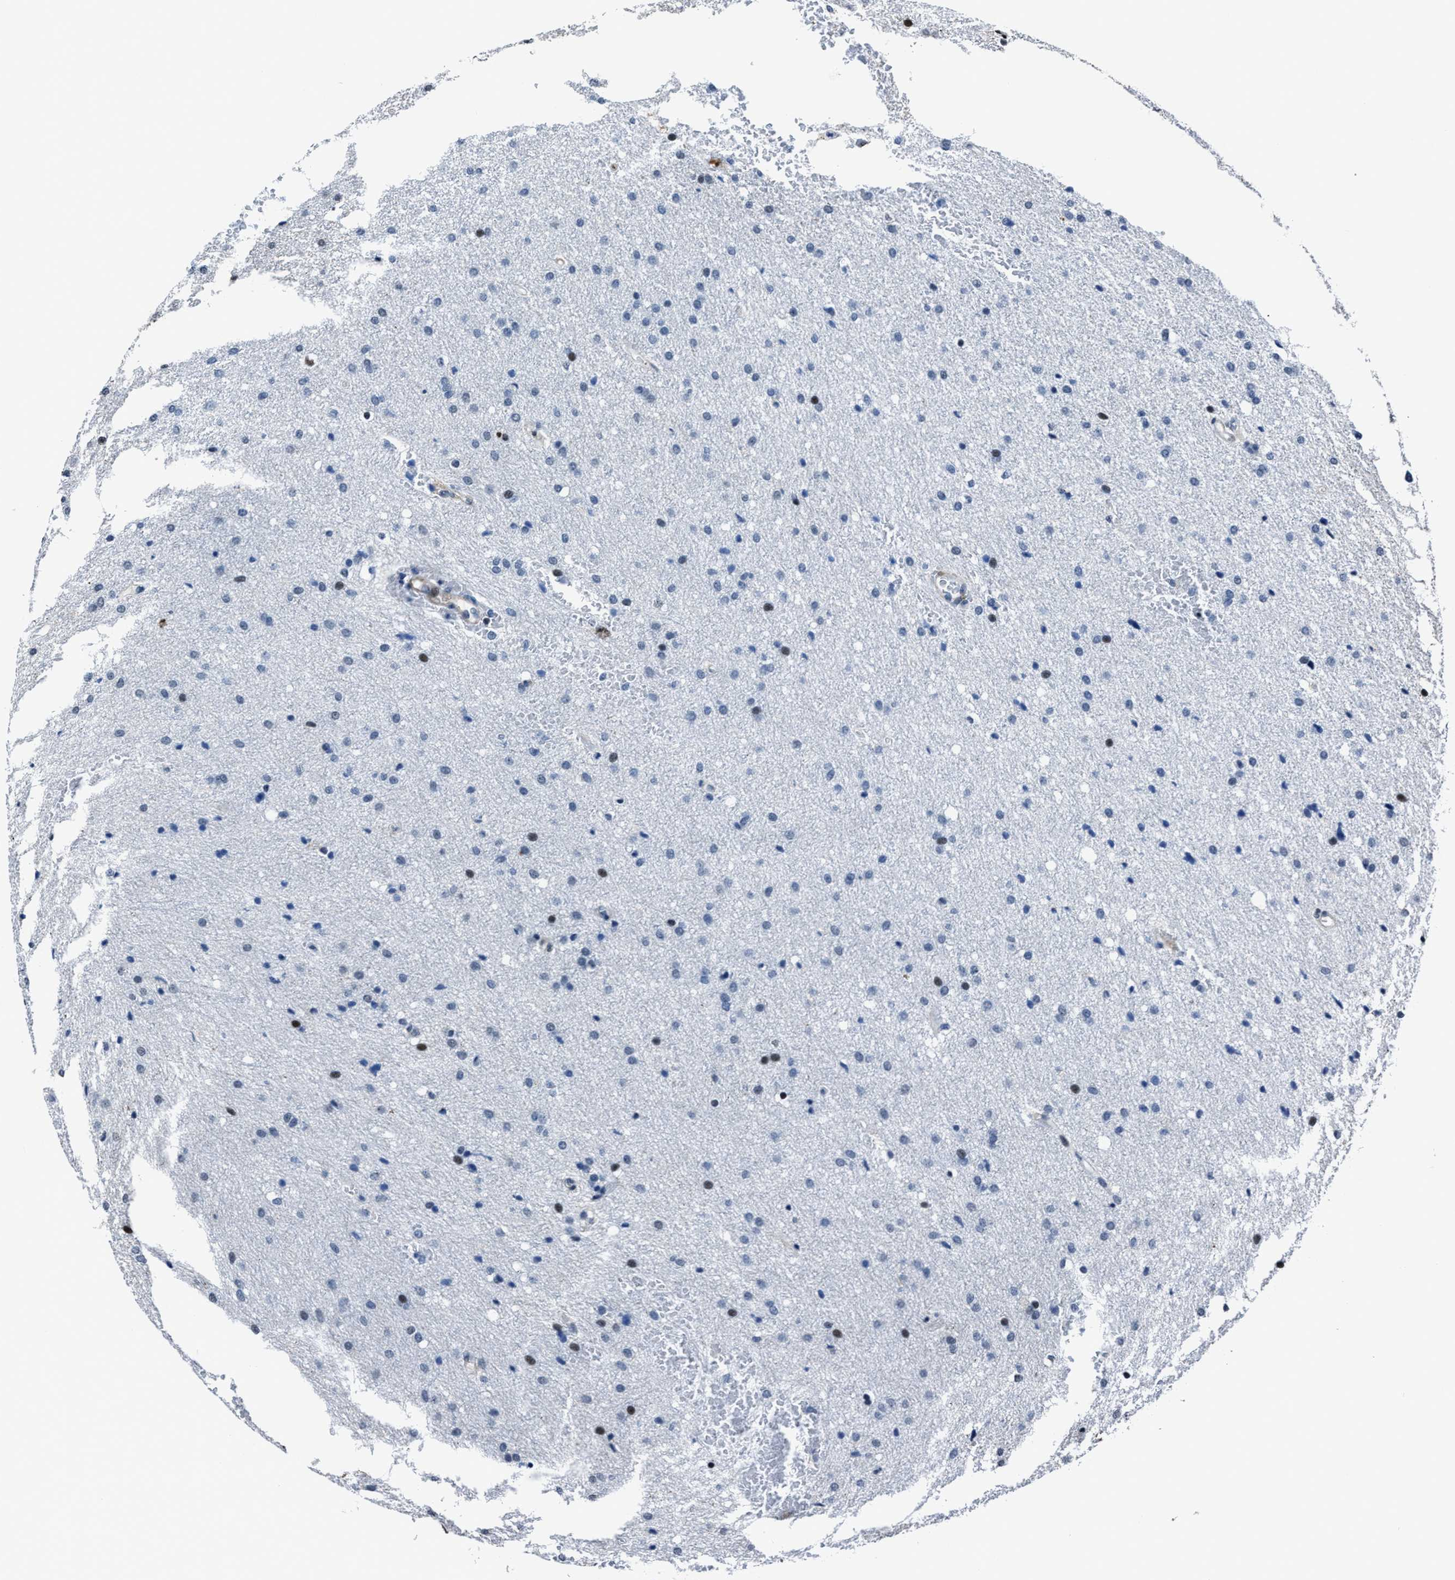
{"staining": {"intensity": "weak", "quantity": "<25%", "location": "nuclear"}, "tissue": "glioma", "cell_type": "Tumor cells", "image_type": "cancer", "snomed": [{"axis": "morphology", "description": "Glioma, malignant, Low grade"}, {"axis": "topography", "description": "Brain"}], "caption": "Protein analysis of glioma shows no significant expression in tumor cells.", "gene": "PPIE", "patient": {"sex": "female", "age": 37}}